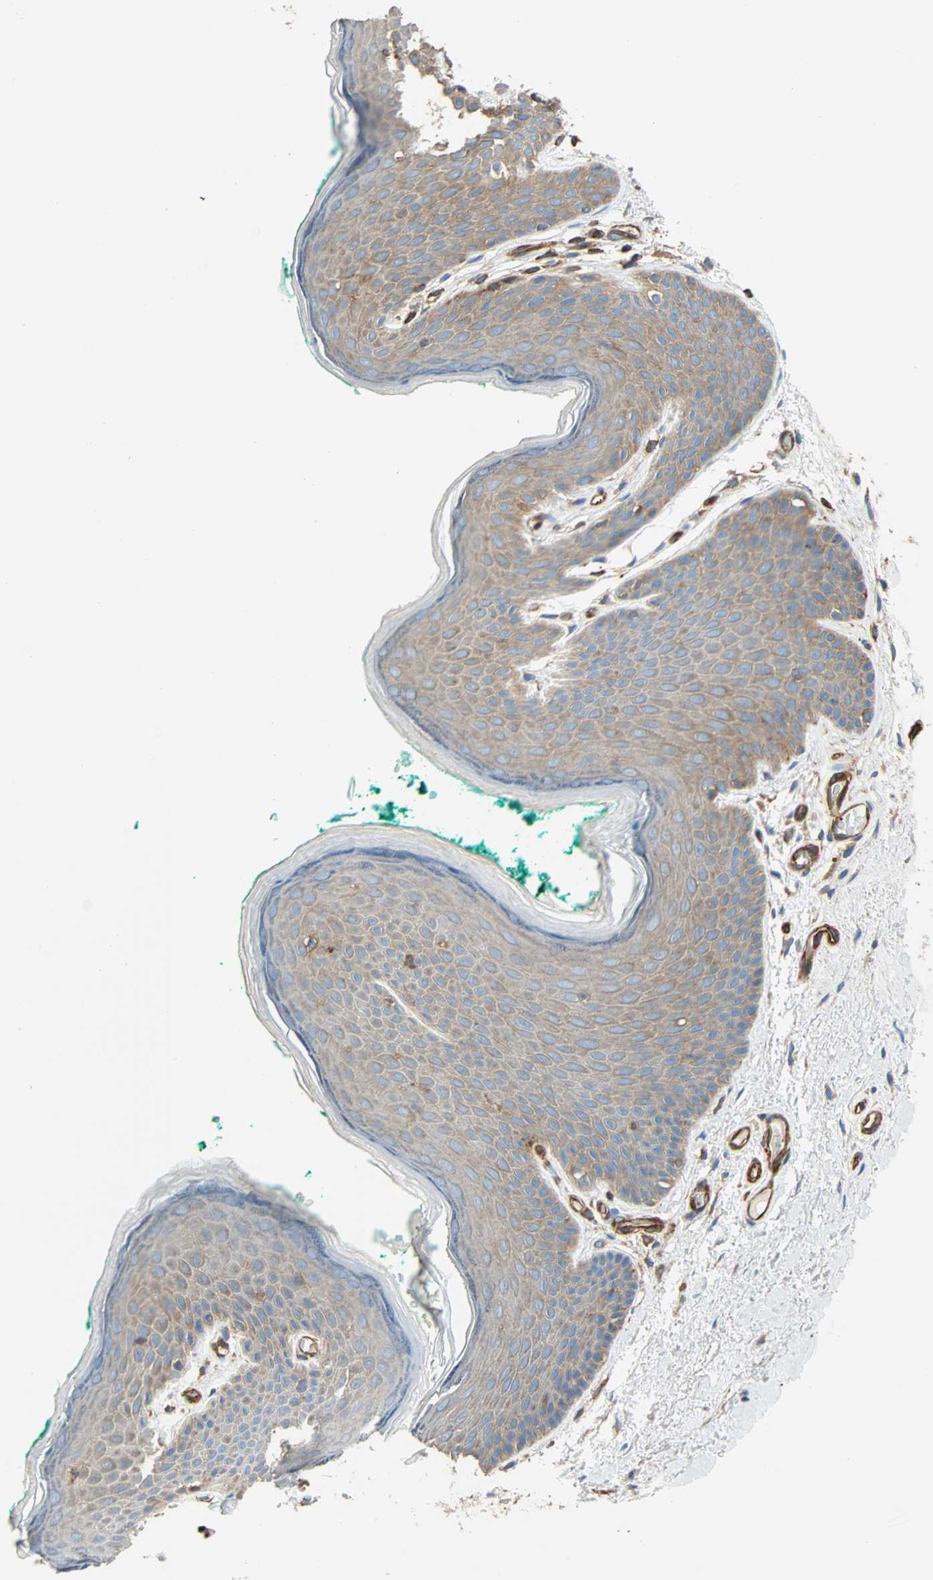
{"staining": {"intensity": "moderate", "quantity": ">75%", "location": "cytoplasmic/membranous"}, "tissue": "skin", "cell_type": "Epidermal cells", "image_type": "normal", "snomed": [{"axis": "morphology", "description": "Normal tissue, NOS"}, {"axis": "topography", "description": "Anal"}], "caption": "Immunohistochemical staining of benign human skin exhibits moderate cytoplasmic/membranous protein staining in approximately >75% of epidermal cells. (DAB = brown stain, brightfield microscopy at high magnification).", "gene": "GALNT10", "patient": {"sex": "male", "age": 74}}